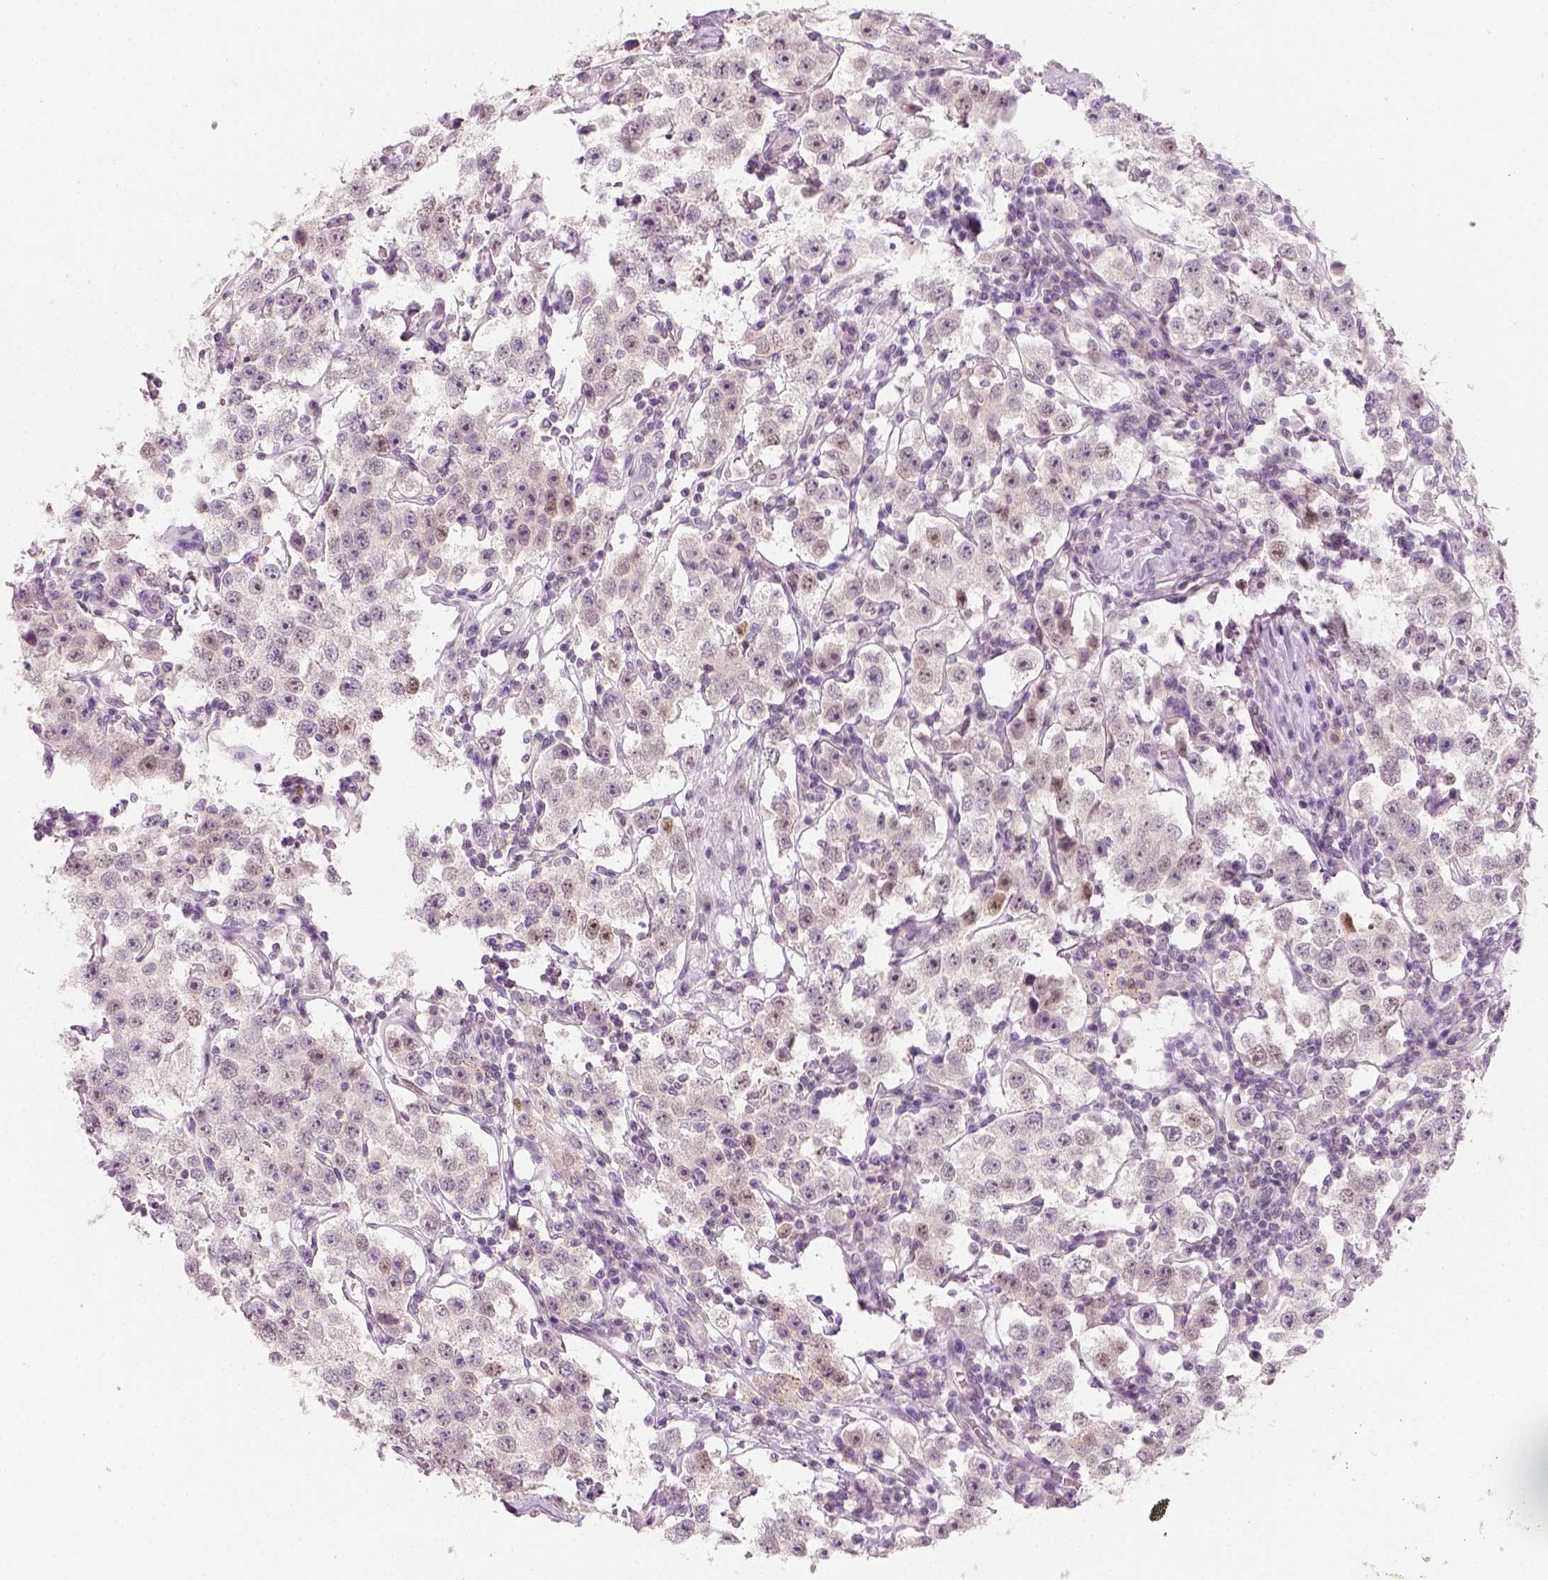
{"staining": {"intensity": "weak", "quantity": "<25%", "location": "nuclear"}, "tissue": "testis cancer", "cell_type": "Tumor cells", "image_type": "cancer", "snomed": [{"axis": "morphology", "description": "Seminoma, NOS"}, {"axis": "topography", "description": "Testis"}], "caption": "IHC micrograph of neoplastic tissue: human testis seminoma stained with DAB (3,3'-diaminobenzidine) exhibits no significant protein expression in tumor cells.", "gene": "TP53", "patient": {"sex": "male", "age": 37}}